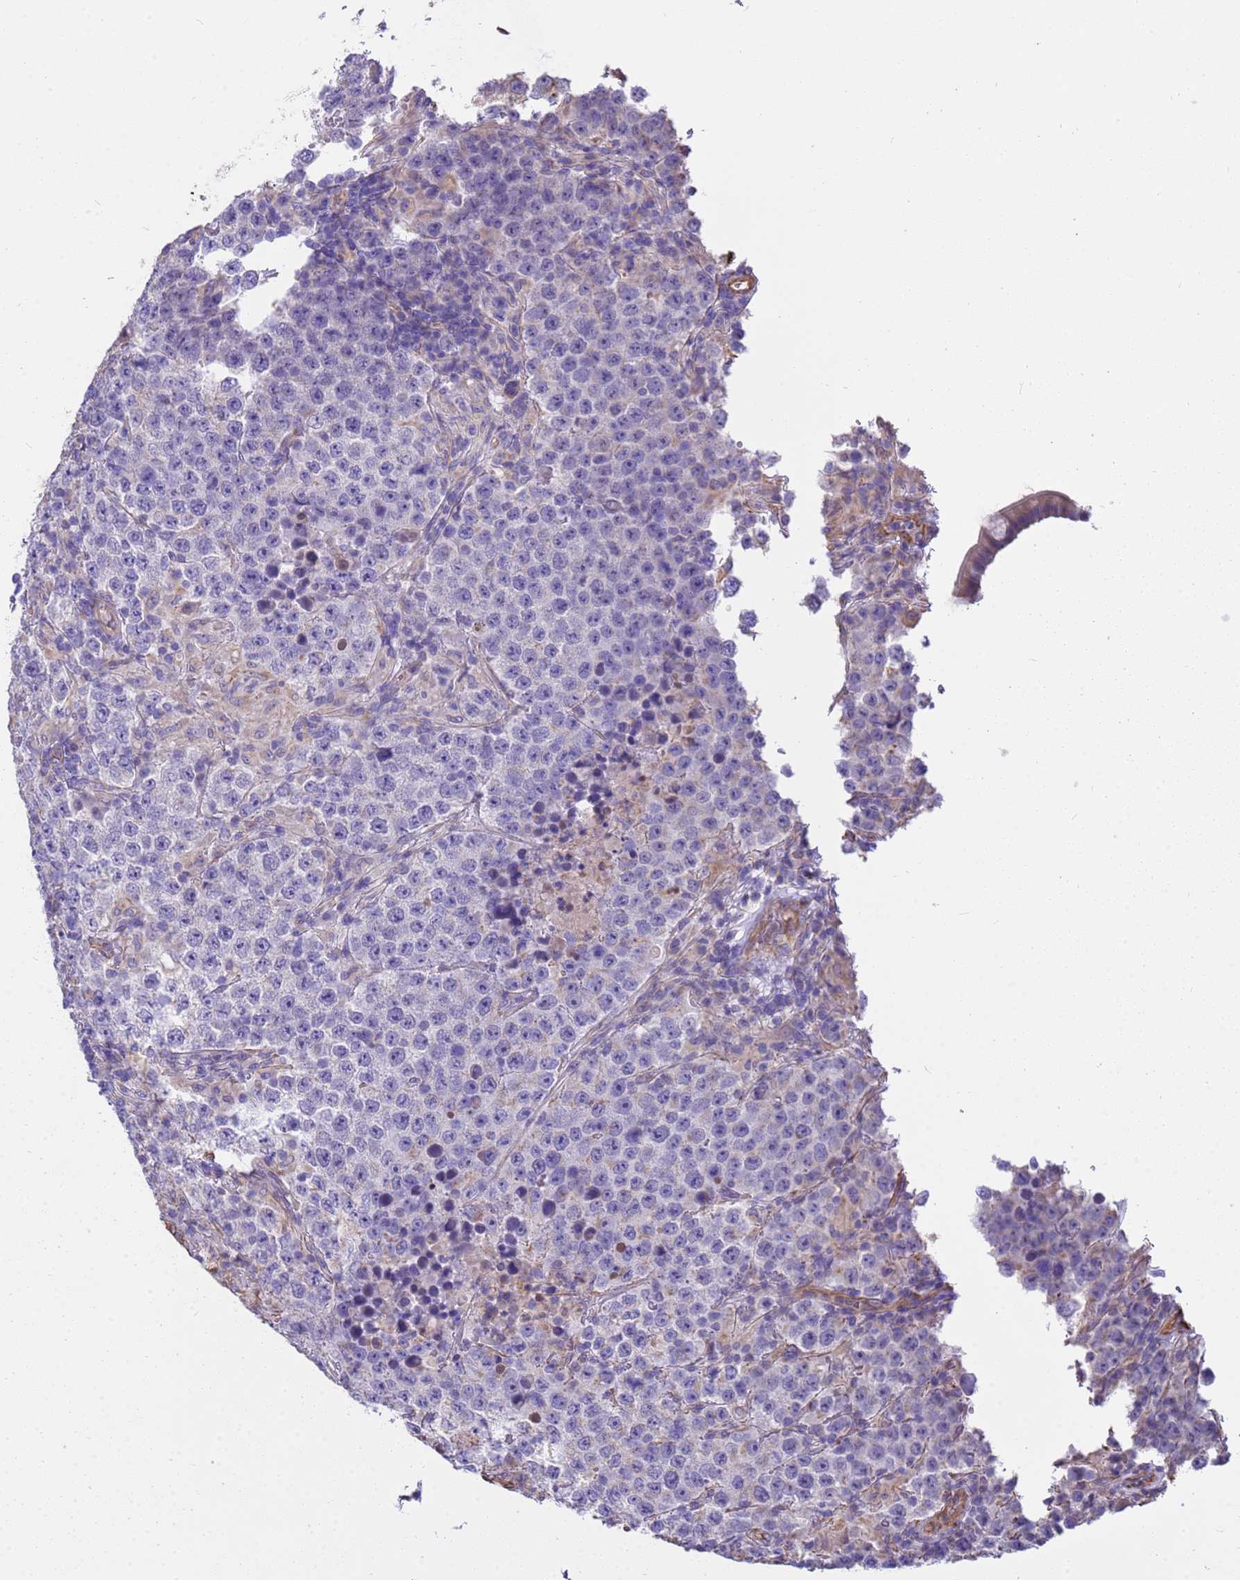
{"staining": {"intensity": "negative", "quantity": "none", "location": "none"}, "tissue": "testis cancer", "cell_type": "Tumor cells", "image_type": "cancer", "snomed": [{"axis": "morphology", "description": "Normal tissue, NOS"}, {"axis": "morphology", "description": "Urothelial carcinoma, High grade"}, {"axis": "morphology", "description": "Seminoma, NOS"}, {"axis": "morphology", "description": "Carcinoma, Embryonal, NOS"}, {"axis": "topography", "description": "Urinary bladder"}, {"axis": "topography", "description": "Testis"}], "caption": "Human testis cancer (embryonal carcinoma) stained for a protein using immunohistochemistry exhibits no expression in tumor cells.", "gene": "TCEAL3", "patient": {"sex": "male", "age": 41}}